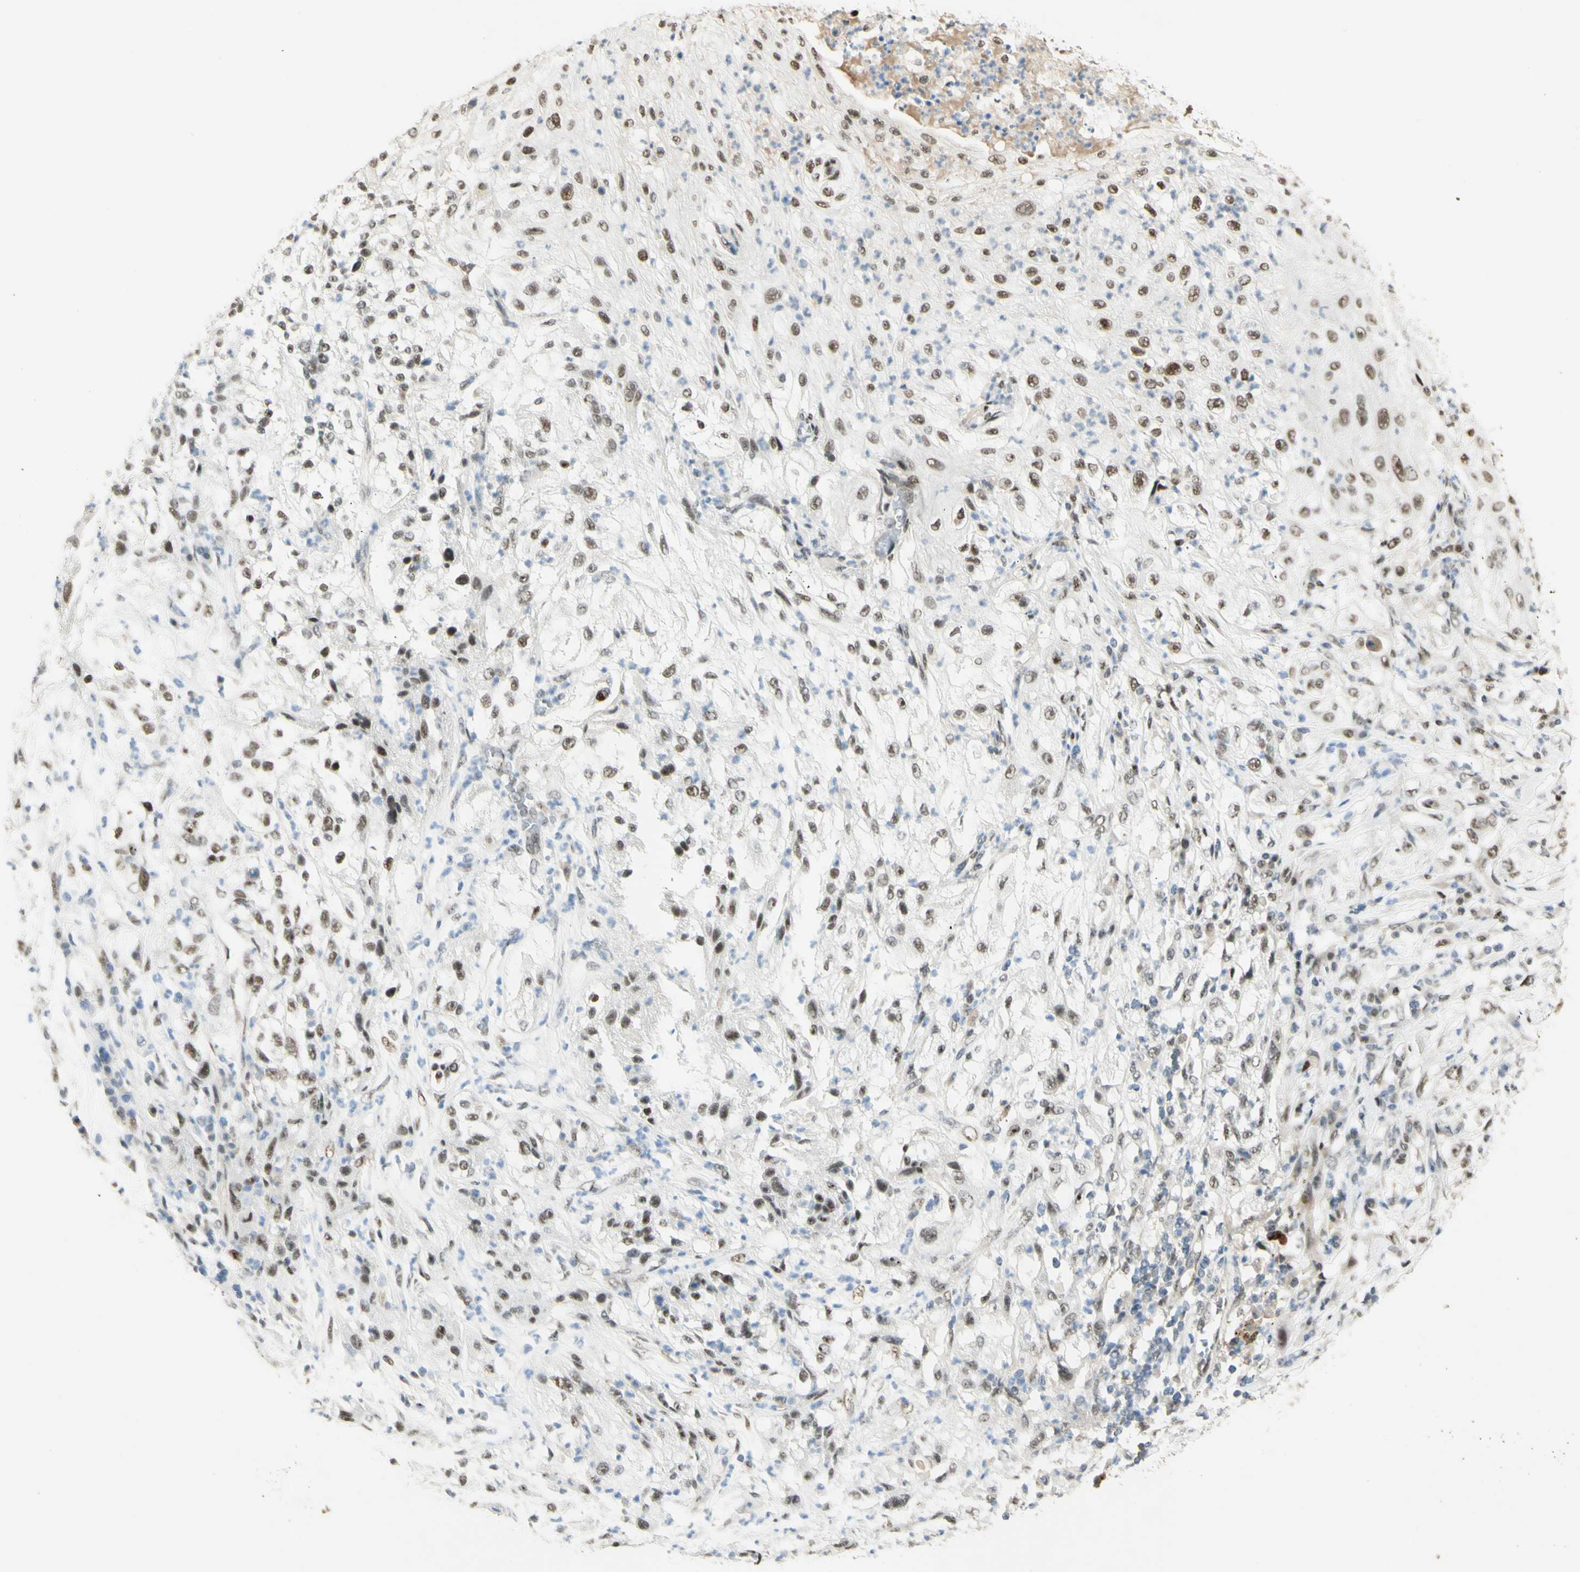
{"staining": {"intensity": "moderate", "quantity": ">75%", "location": "nuclear"}, "tissue": "lung cancer", "cell_type": "Tumor cells", "image_type": "cancer", "snomed": [{"axis": "morphology", "description": "Inflammation, NOS"}, {"axis": "morphology", "description": "Squamous cell carcinoma, NOS"}, {"axis": "topography", "description": "Lymph node"}, {"axis": "topography", "description": "Soft tissue"}, {"axis": "topography", "description": "Lung"}], "caption": "IHC photomicrograph of lung squamous cell carcinoma stained for a protein (brown), which shows medium levels of moderate nuclear positivity in approximately >75% of tumor cells.", "gene": "DHX9", "patient": {"sex": "male", "age": 66}}